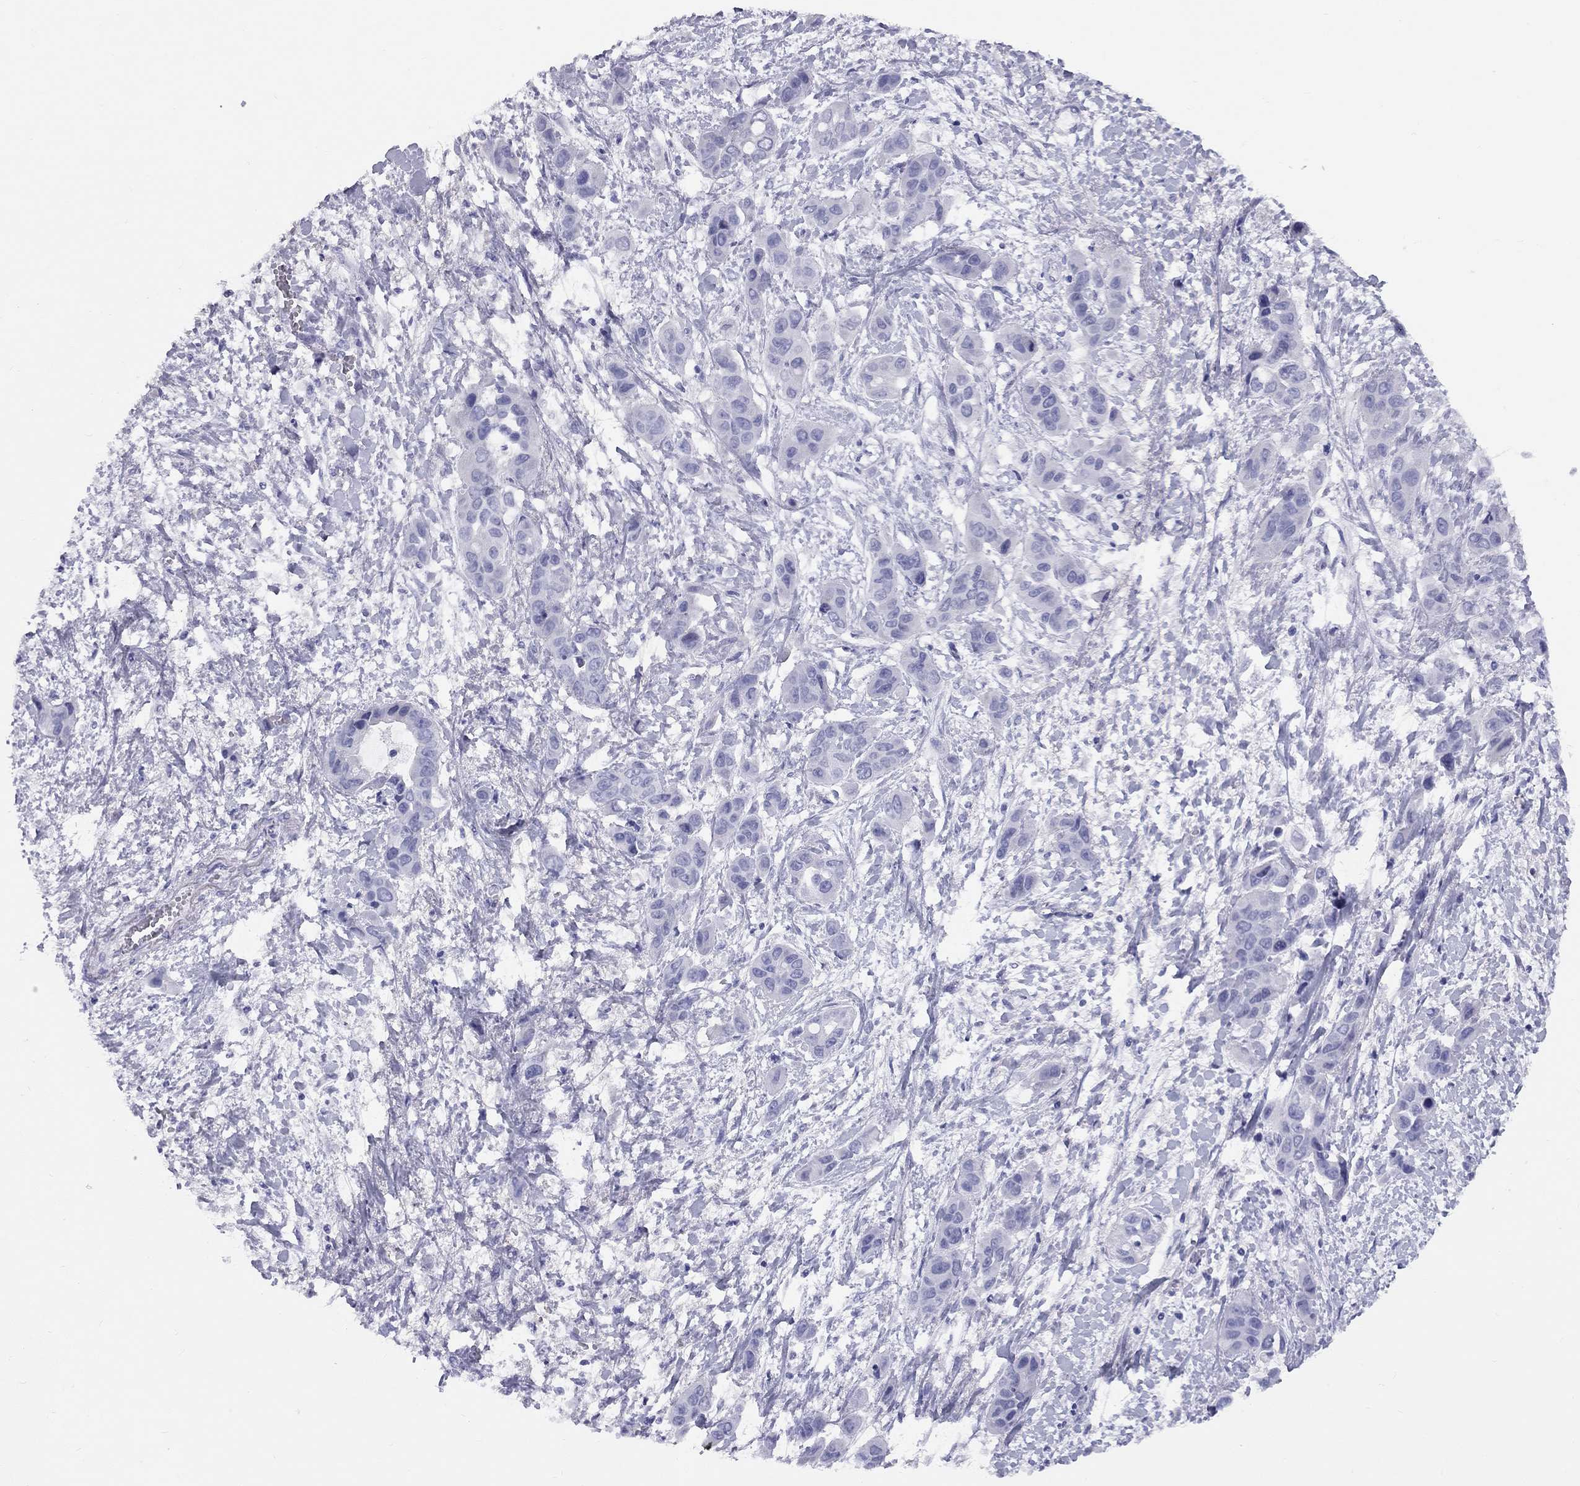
{"staining": {"intensity": "negative", "quantity": "none", "location": "none"}, "tissue": "liver cancer", "cell_type": "Tumor cells", "image_type": "cancer", "snomed": [{"axis": "morphology", "description": "Cholangiocarcinoma"}, {"axis": "topography", "description": "Liver"}], "caption": "The histopathology image reveals no significant positivity in tumor cells of liver cancer.", "gene": "FSCN3", "patient": {"sex": "female", "age": 52}}